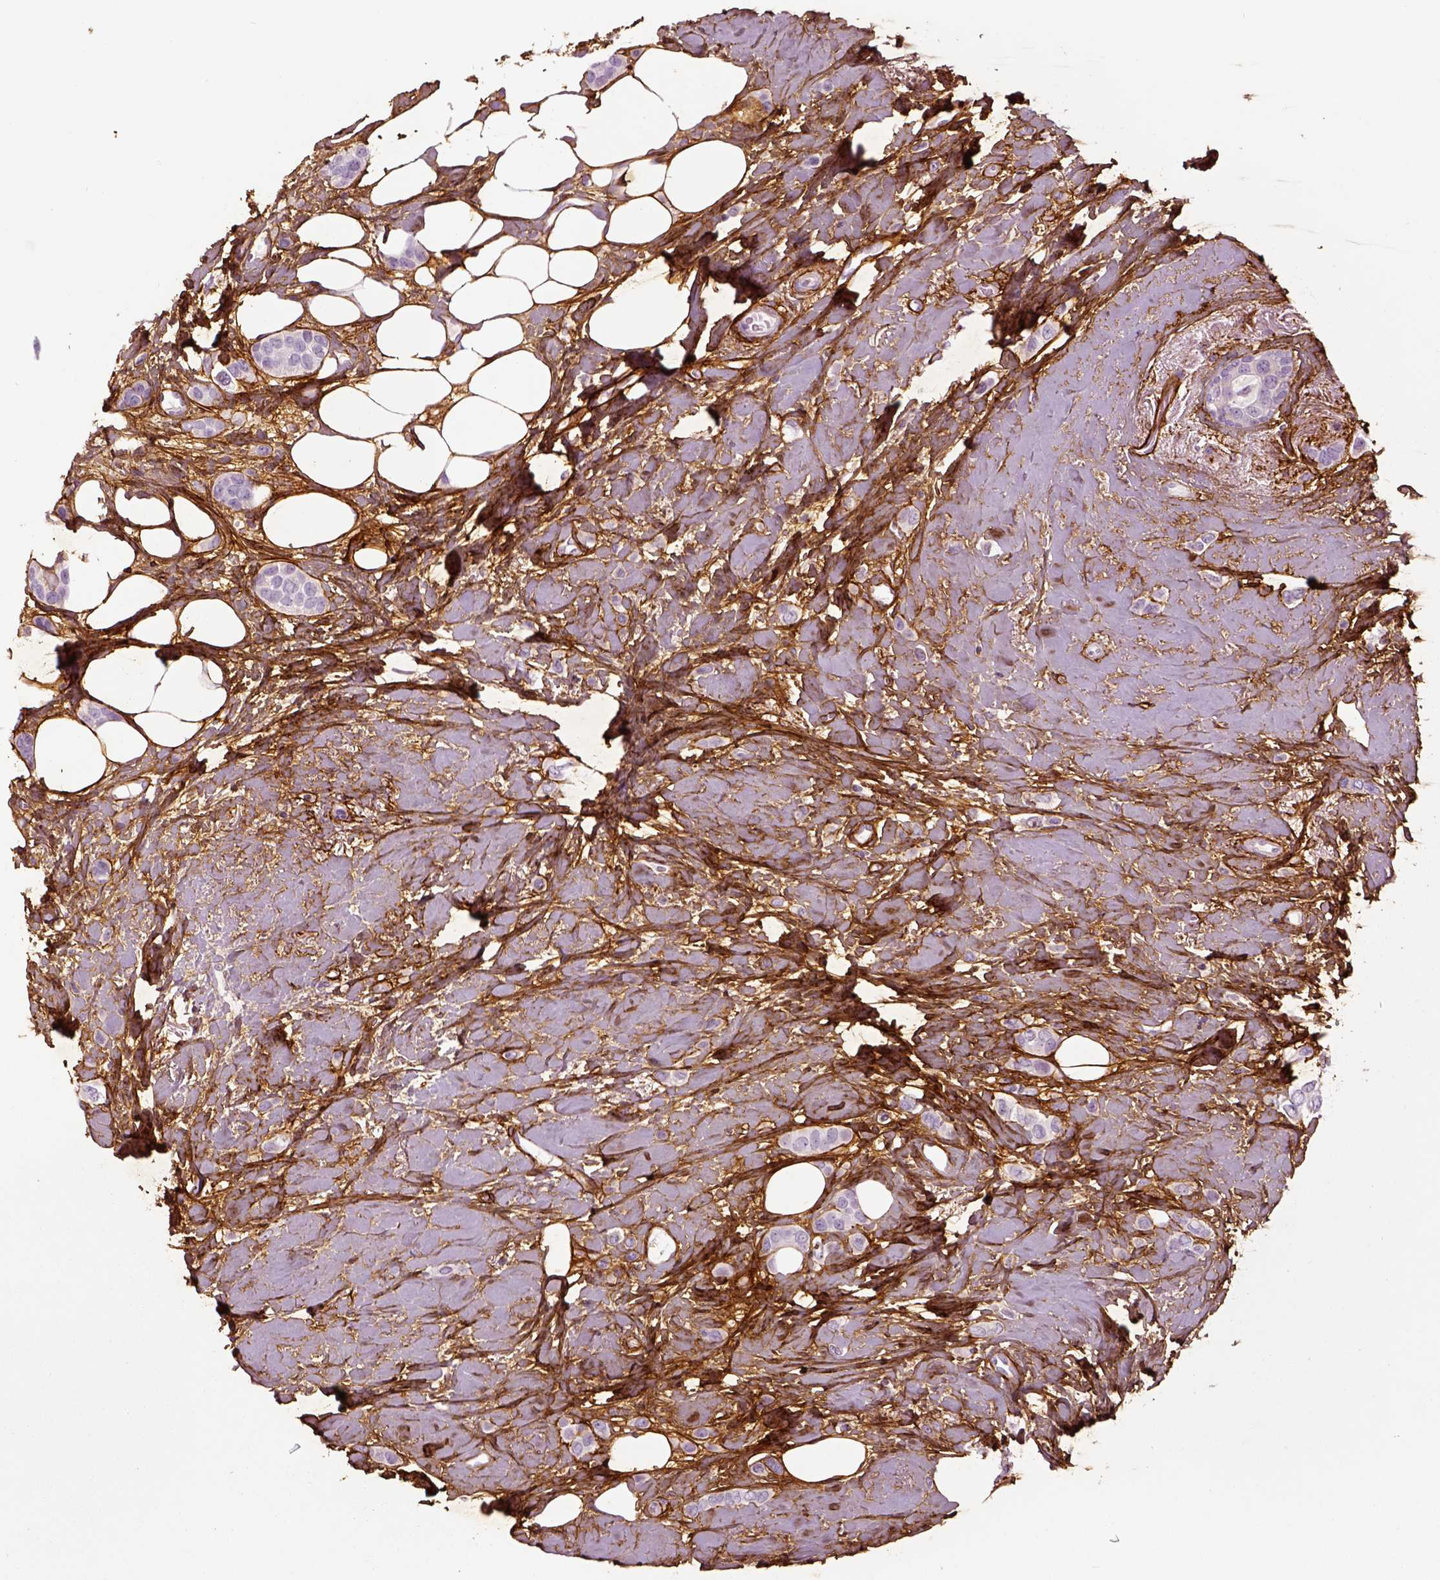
{"staining": {"intensity": "negative", "quantity": "none", "location": "none"}, "tissue": "breast cancer", "cell_type": "Tumor cells", "image_type": "cancer", "snomed": [{"axis": "morphology", "description": "Lobular carcinoma"}, {"axis": "topography", "description": "Breast"}], "caption": "Immunohistochemistry (IHC) histopathology image of breast cancer (lobular carcinoma) stained for a protein (brown), which exhibits no expression in tumor cells.", "gene": "COL6A2", "patient": {"sex": "female", "age": 66}}